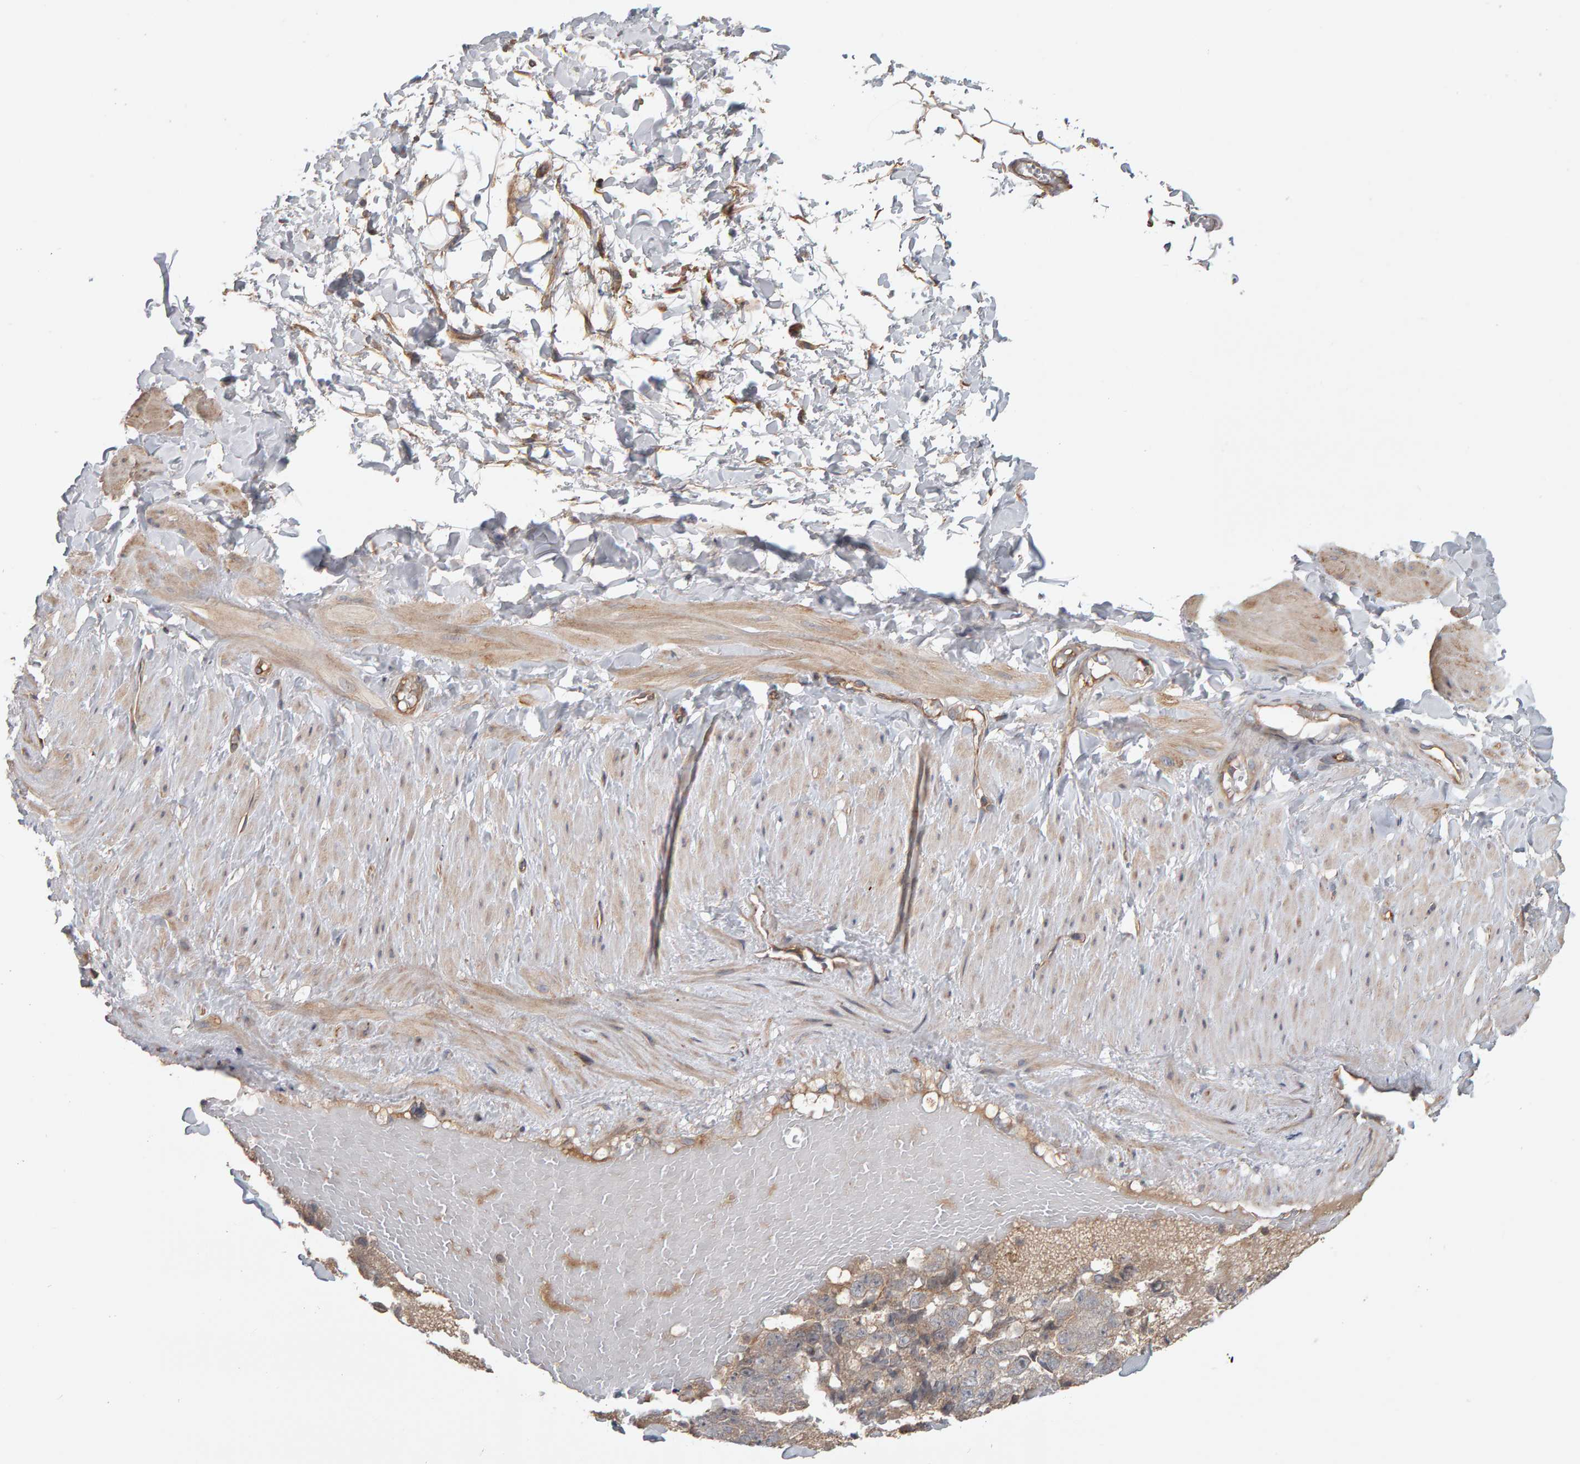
{"staining": {"intensity": "weak", "quantity": "25%-75%", "location": "cytoplasmic/membranous"}, "tissue": "adipose tissue", "cell_type": "Adipocytes", "image_type": "normal", "snomed": [{"axis": "morphology", "description": "Normal tissue, NOS"}, {"axis": "topography", "description": "Adipose tissue"}, {"axis": "topography", "description": "Vascular tissue"}, {"axis": "topography", "description": "Peripheral nerve tissue"}], "caption": "Adipocytes exhibit low levels of weak cytoplasmic/membranous positivity in about 25%-75% of cells in normal human adipose tissue. The staining was performed using DAB (3,3'-diaminobenzidine) to visualize the protein expression in brown, while the nuclei were stained in blue with hematoxylin (Magnification: 20x).", "gene": "C9orf72", "patient": {"sex": "male", "age": 25}}